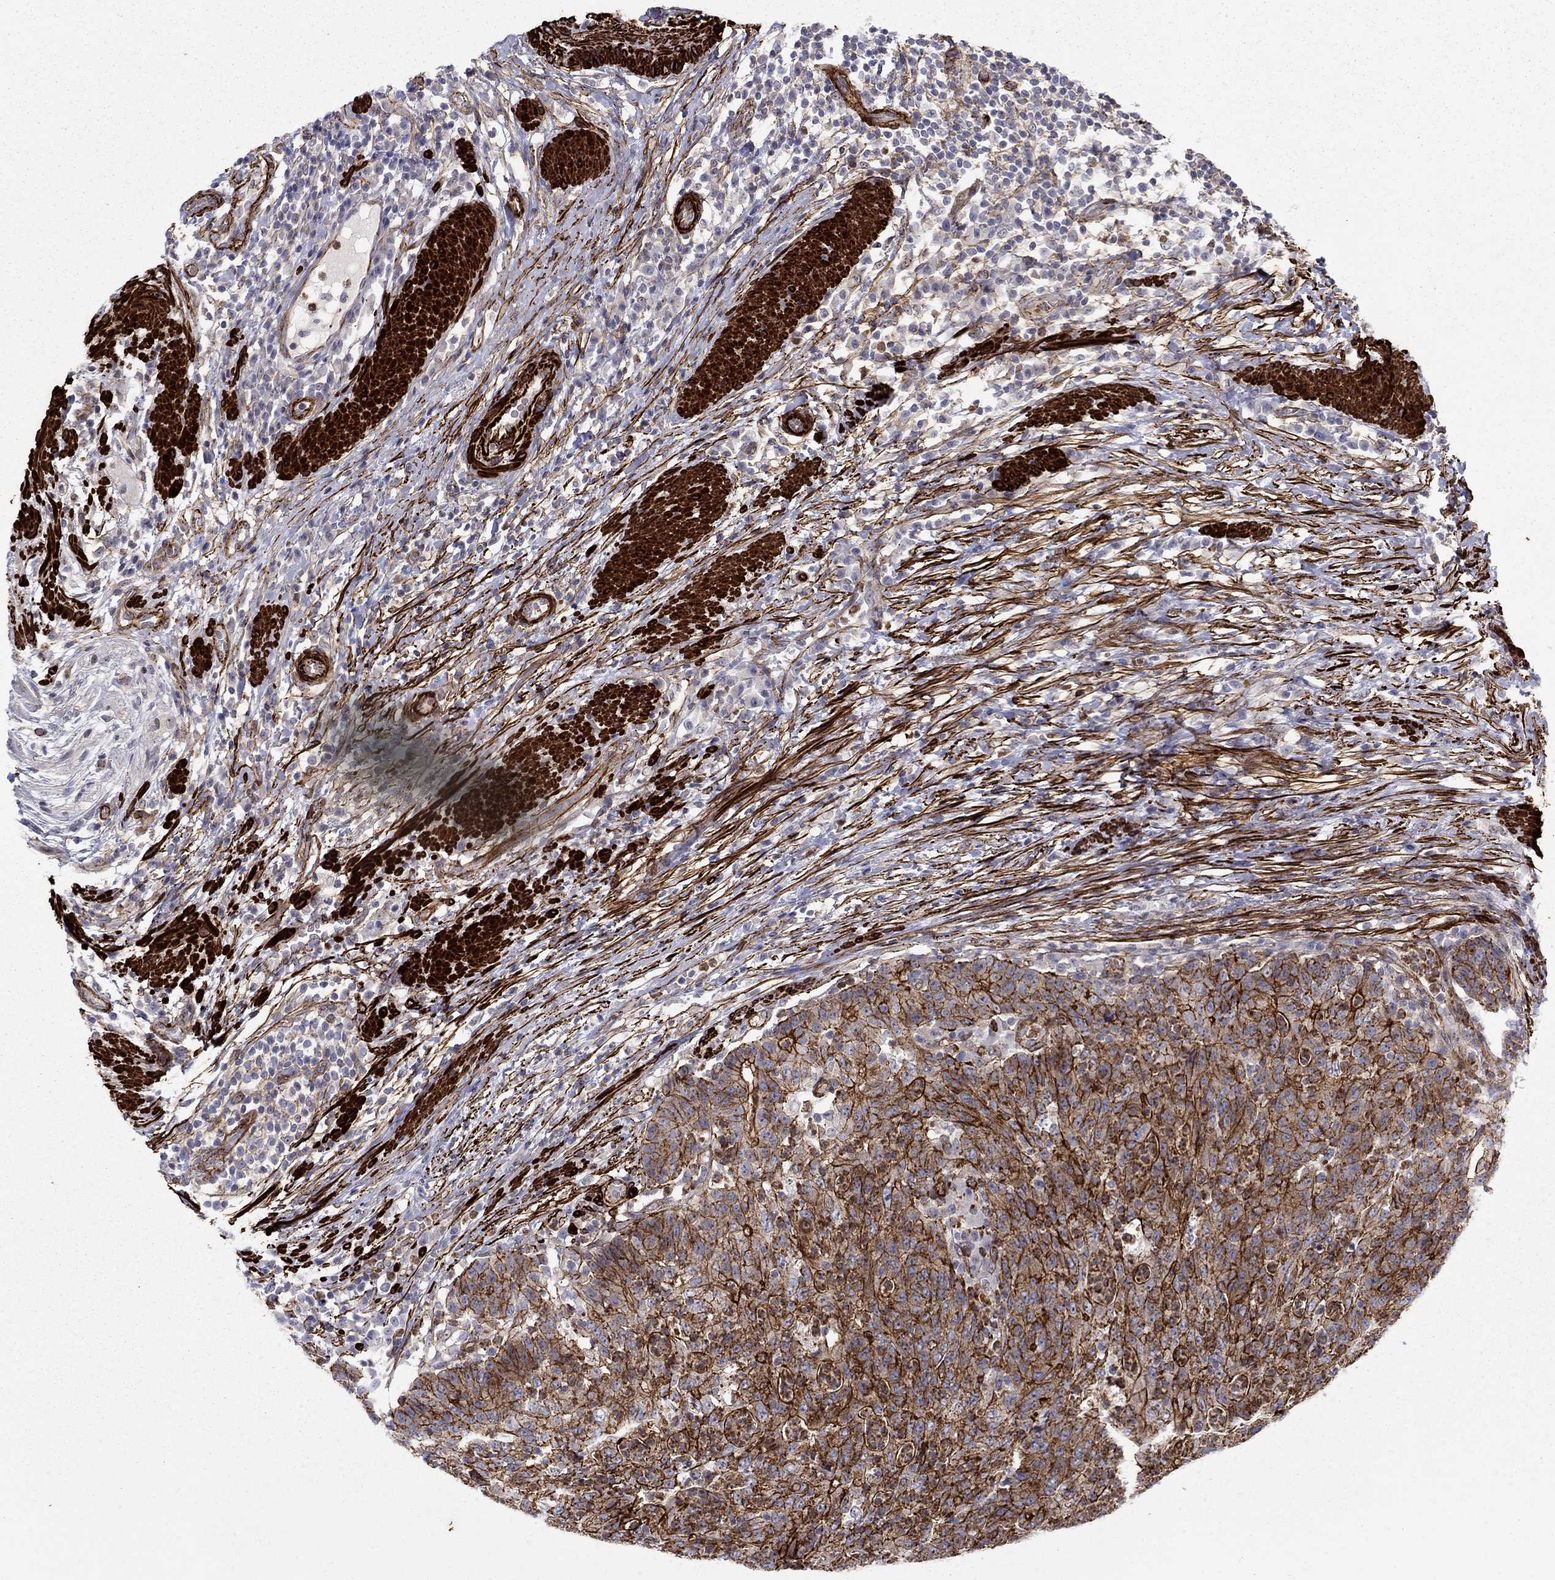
{"staining": {"intensity": "strong", "quantity": ">75%", "location": "cytoplasmic/membranous"}, "tissue": "colorectal cancer", "cell_type": "Tumor cells", "image_type": "cancer", "snomed": [{"axis": "morphology", "description": "Adenocarcinoma, NOS"}, {"axis": "topography", "description": "Colon"}], "caption": "Protein staining by IHC shows strong cytoplasmic/membranous expression in approximately >75% of tumor cells in colorectal adenocarcinoma.", "gene": "KRBA1", "patient": {"sex": "male", "age": 70}}